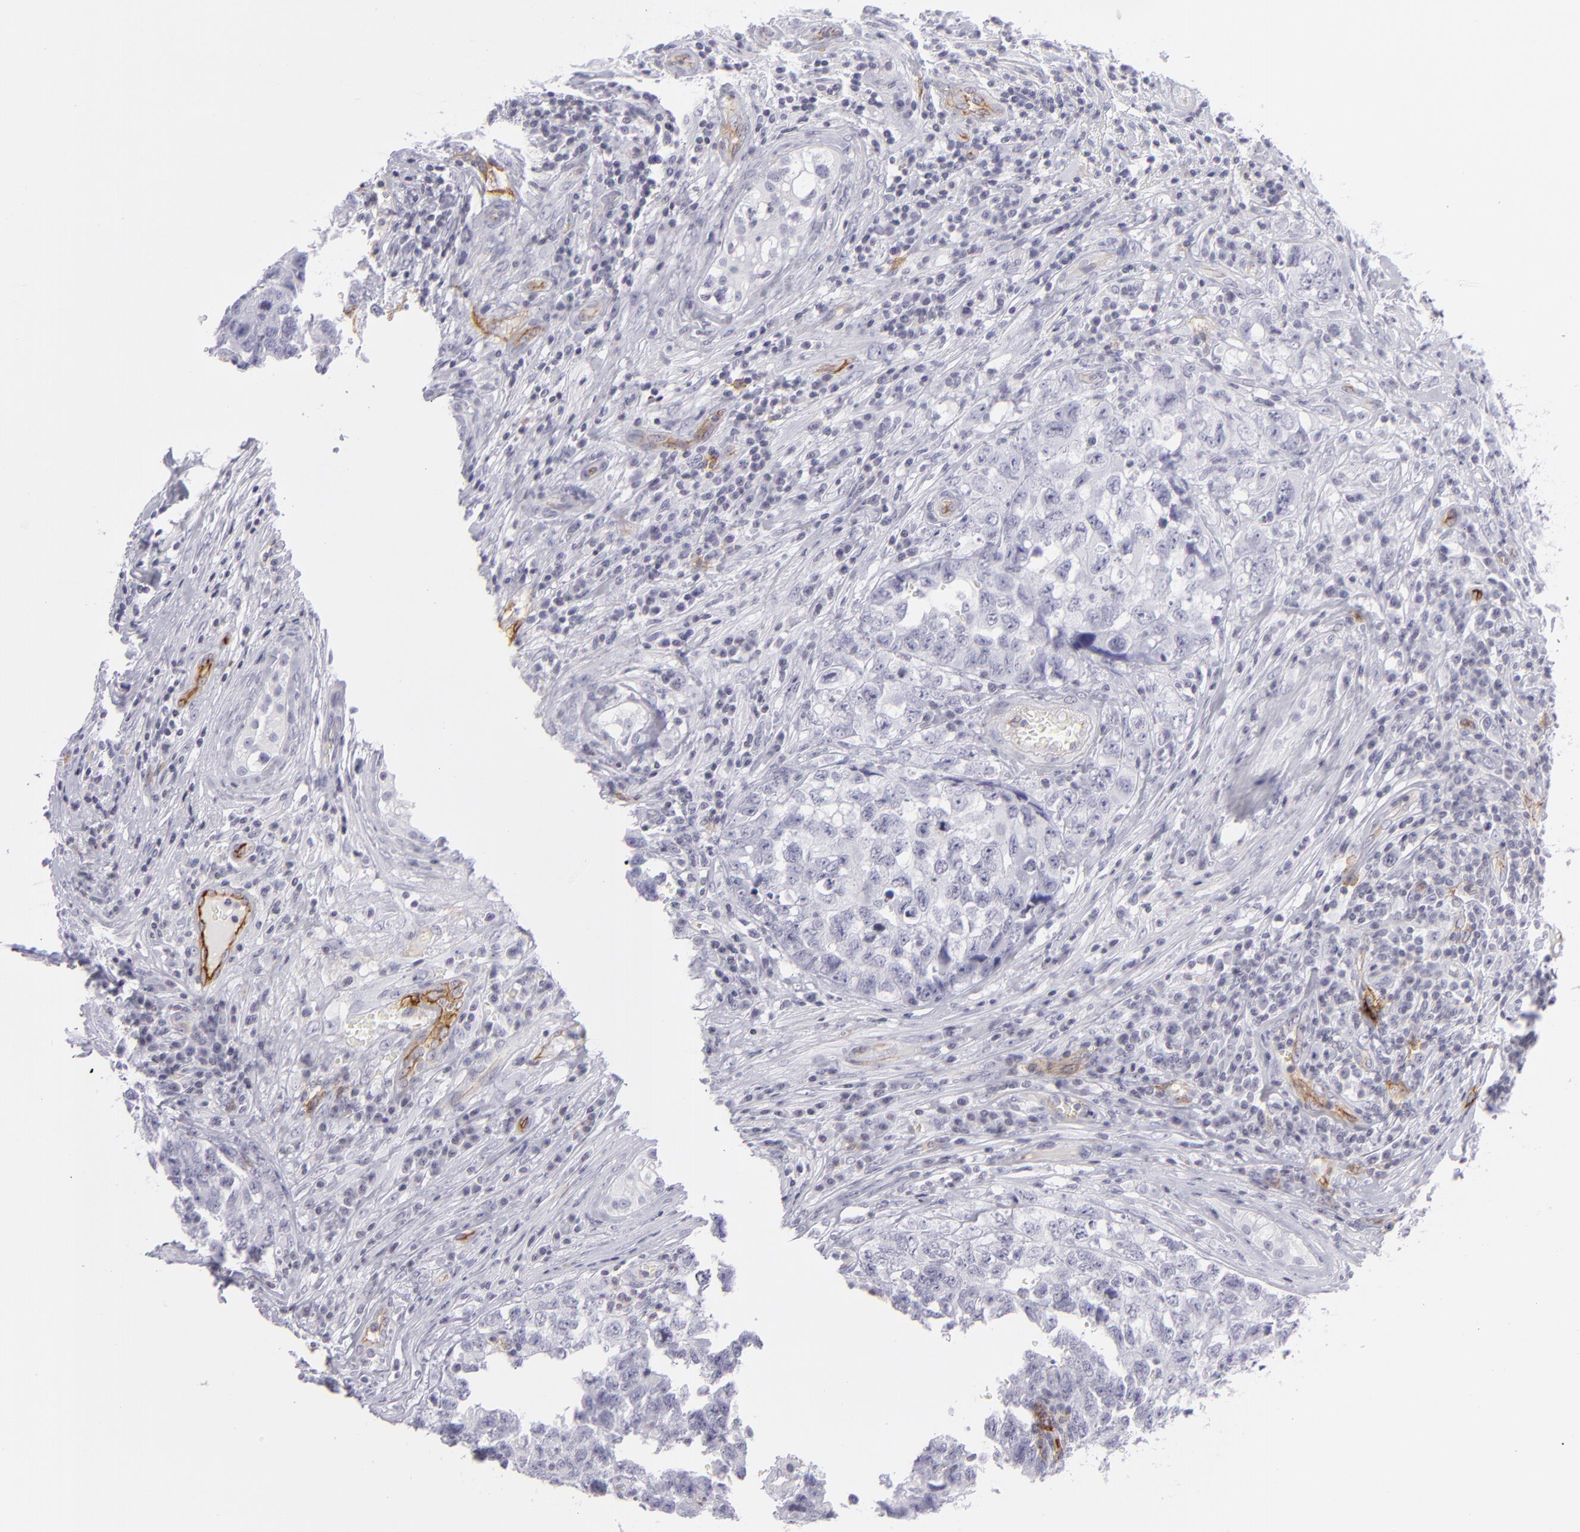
{"staining": {"intensity": "negative", "quantity": "none", "location": "none"}, "tissue": "testis cancer", "cell_type": "Tumor cells", "image_type": "cancer", "snomed": [{"axis": "morphology", "description": "Carcinoma, Embryonal, NOS"}, {"axis": "topography", "description": "Testis"}], "caption": "There is no significant expression in tumor cells of testis embryonal carcinoma.", "gene": "THBD", "patient": {"sex": "male", "age": 31}}